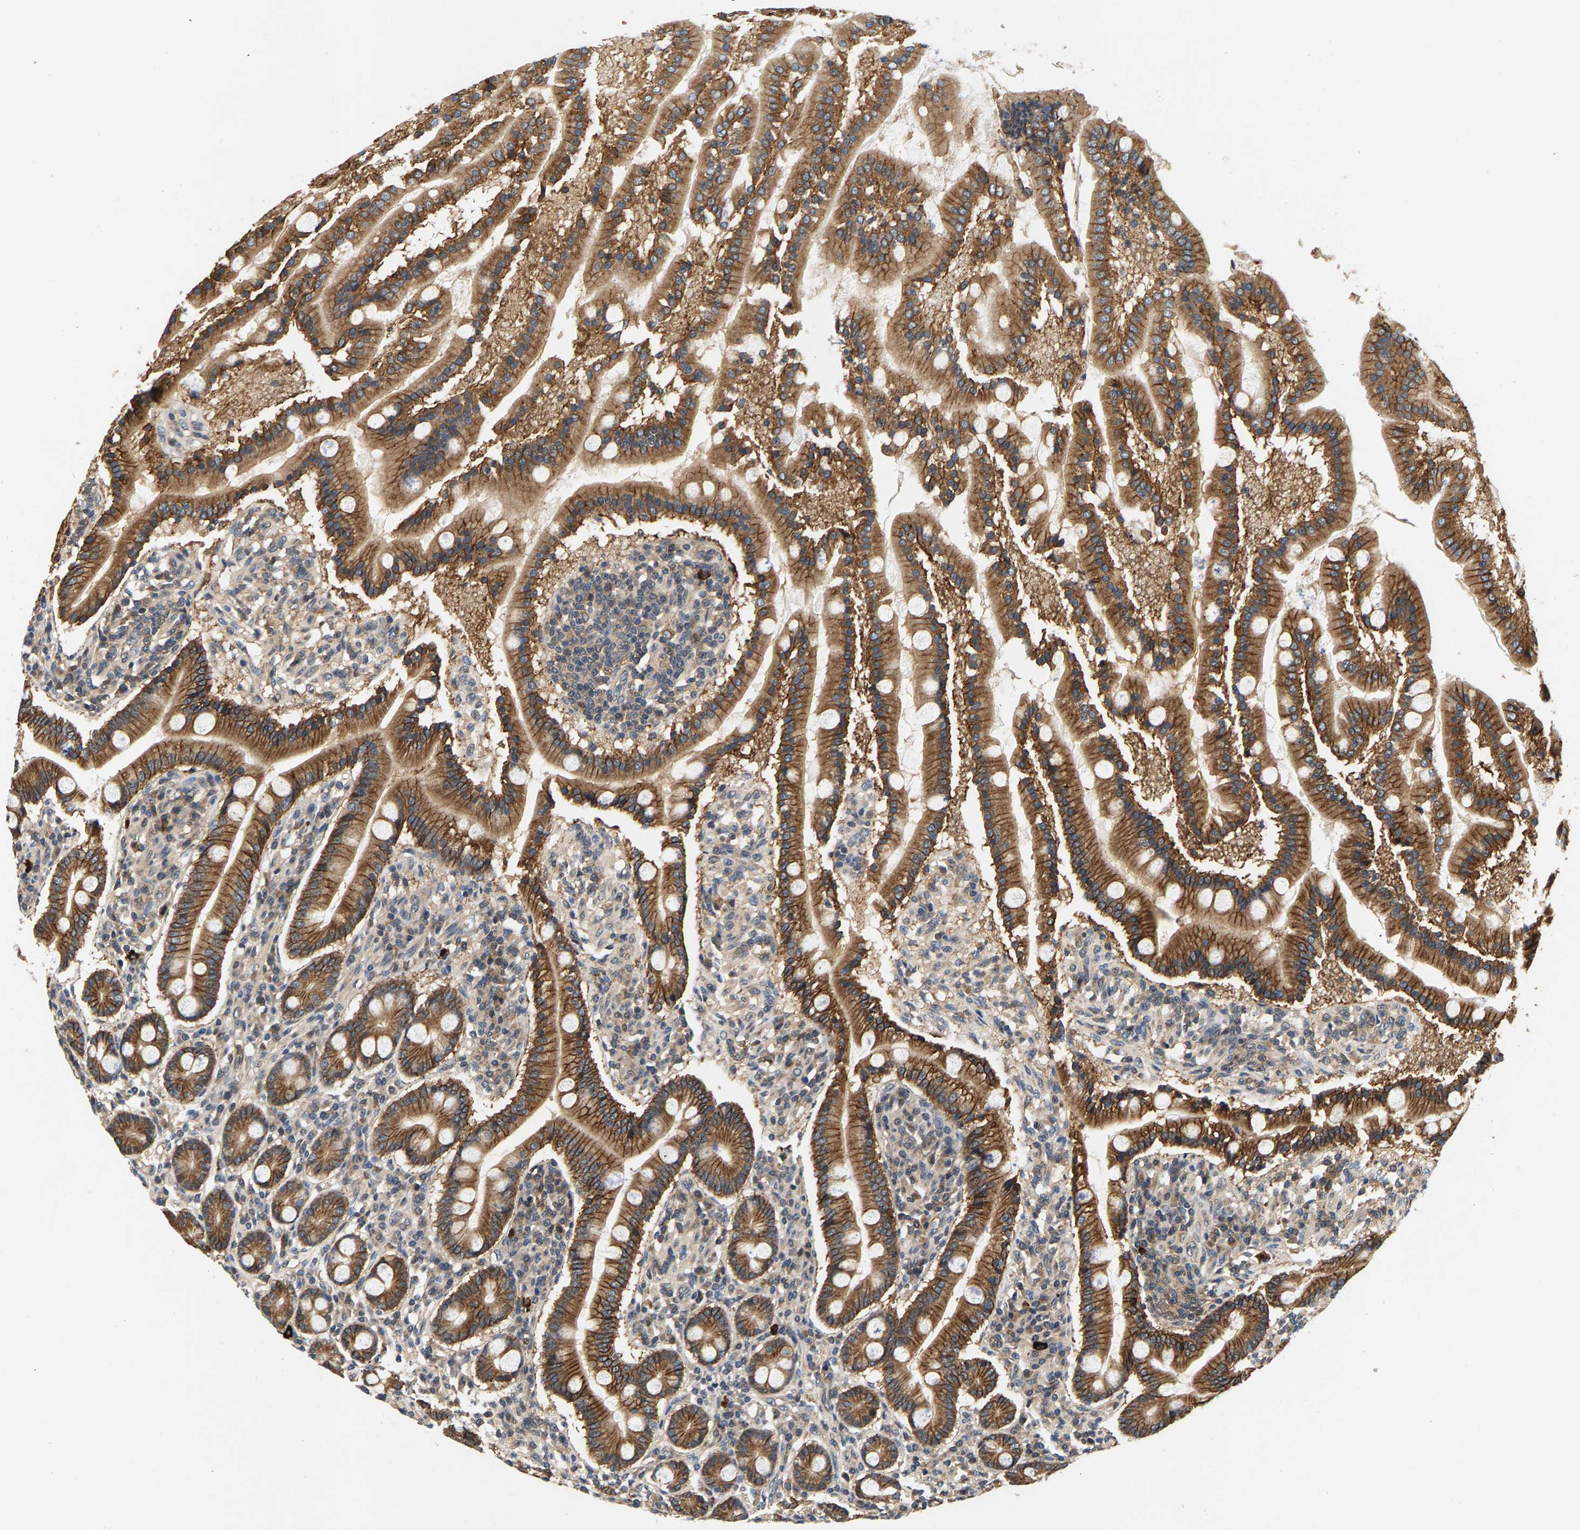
{"staining": {"intensity": "strong", "quantity": ">75%", "location": "cytoplasmic/membranous"}, "tissue": "duodenum", "cell_type": "Glandular cells", "image_type": "normal", "snomed": [{"axis": "morphology", "description": "Normal tissue, NOS"}, {"axis": "topography", "description": "Duodenum"}], "caption": "Duodenum stained with a brown dye reveals strong cytoplasmic/membranous positive positivity in approximately >75% of glandular cells.", "gene": "FAM78A", "patient": {"sex": "male", "age": 50}}